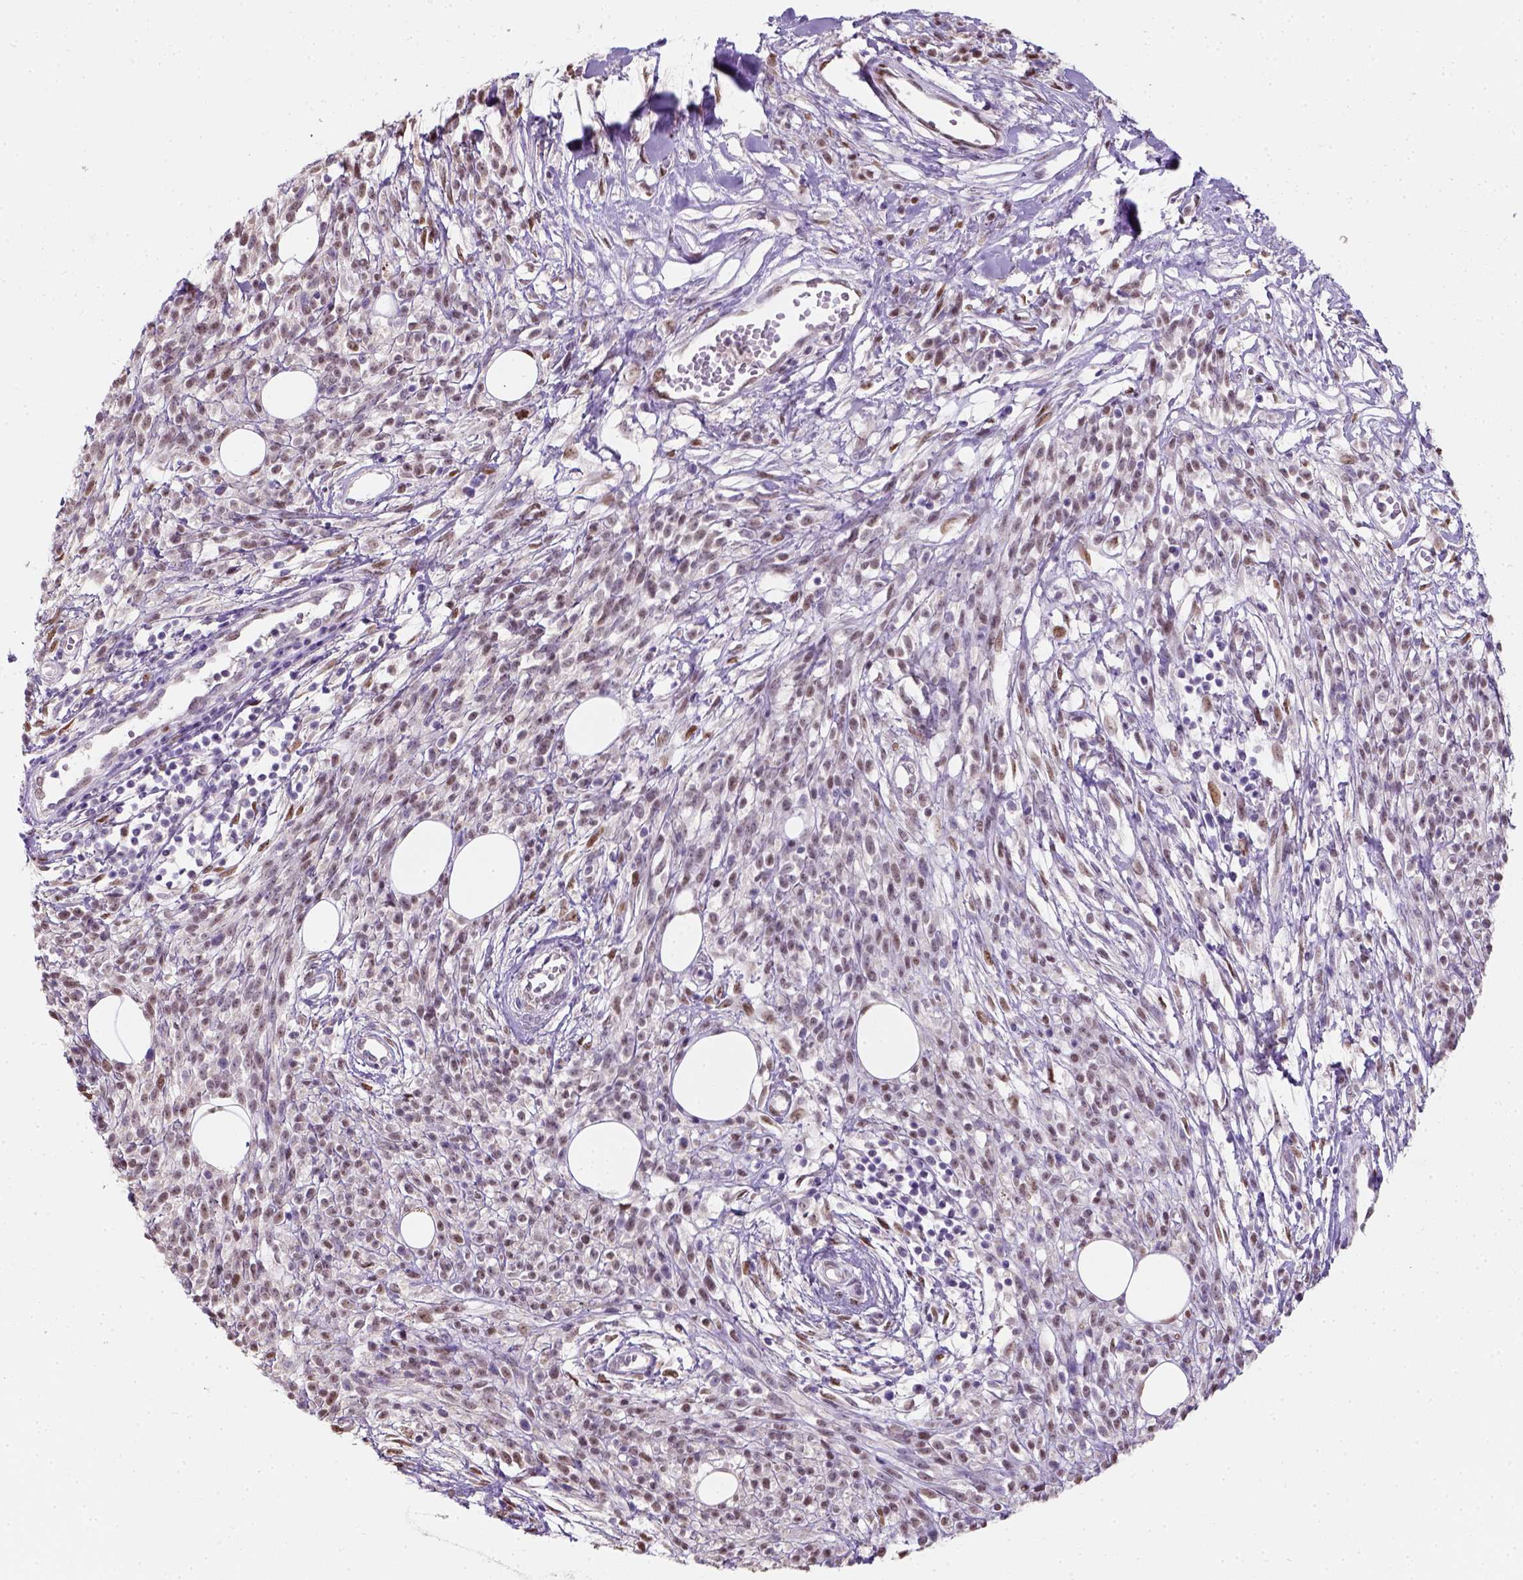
{"staining": {"intensity": "moderate", "quantity": "<25%", "location": "nuclear"}, "tissue": "melanoma", "cell_type": "Tumor cells", "image_type": "cancer", "snomed": [{"axis": "morphology", "description": "Malignant melanoma, NOS"}, {"axis": "topography", "description": "Skin"}, {"axis": "topography", "description": "Skin of trunk"}], "caption": "Immunohistochemistry (IHC) micrograph of human melanoma stained for a protein (brown), which demonstrates low levels of moderate nuclear staining in about <25% of tumor cells.", "gene": "C1orf112", "patient": {"sex": "male", "age": 74}}